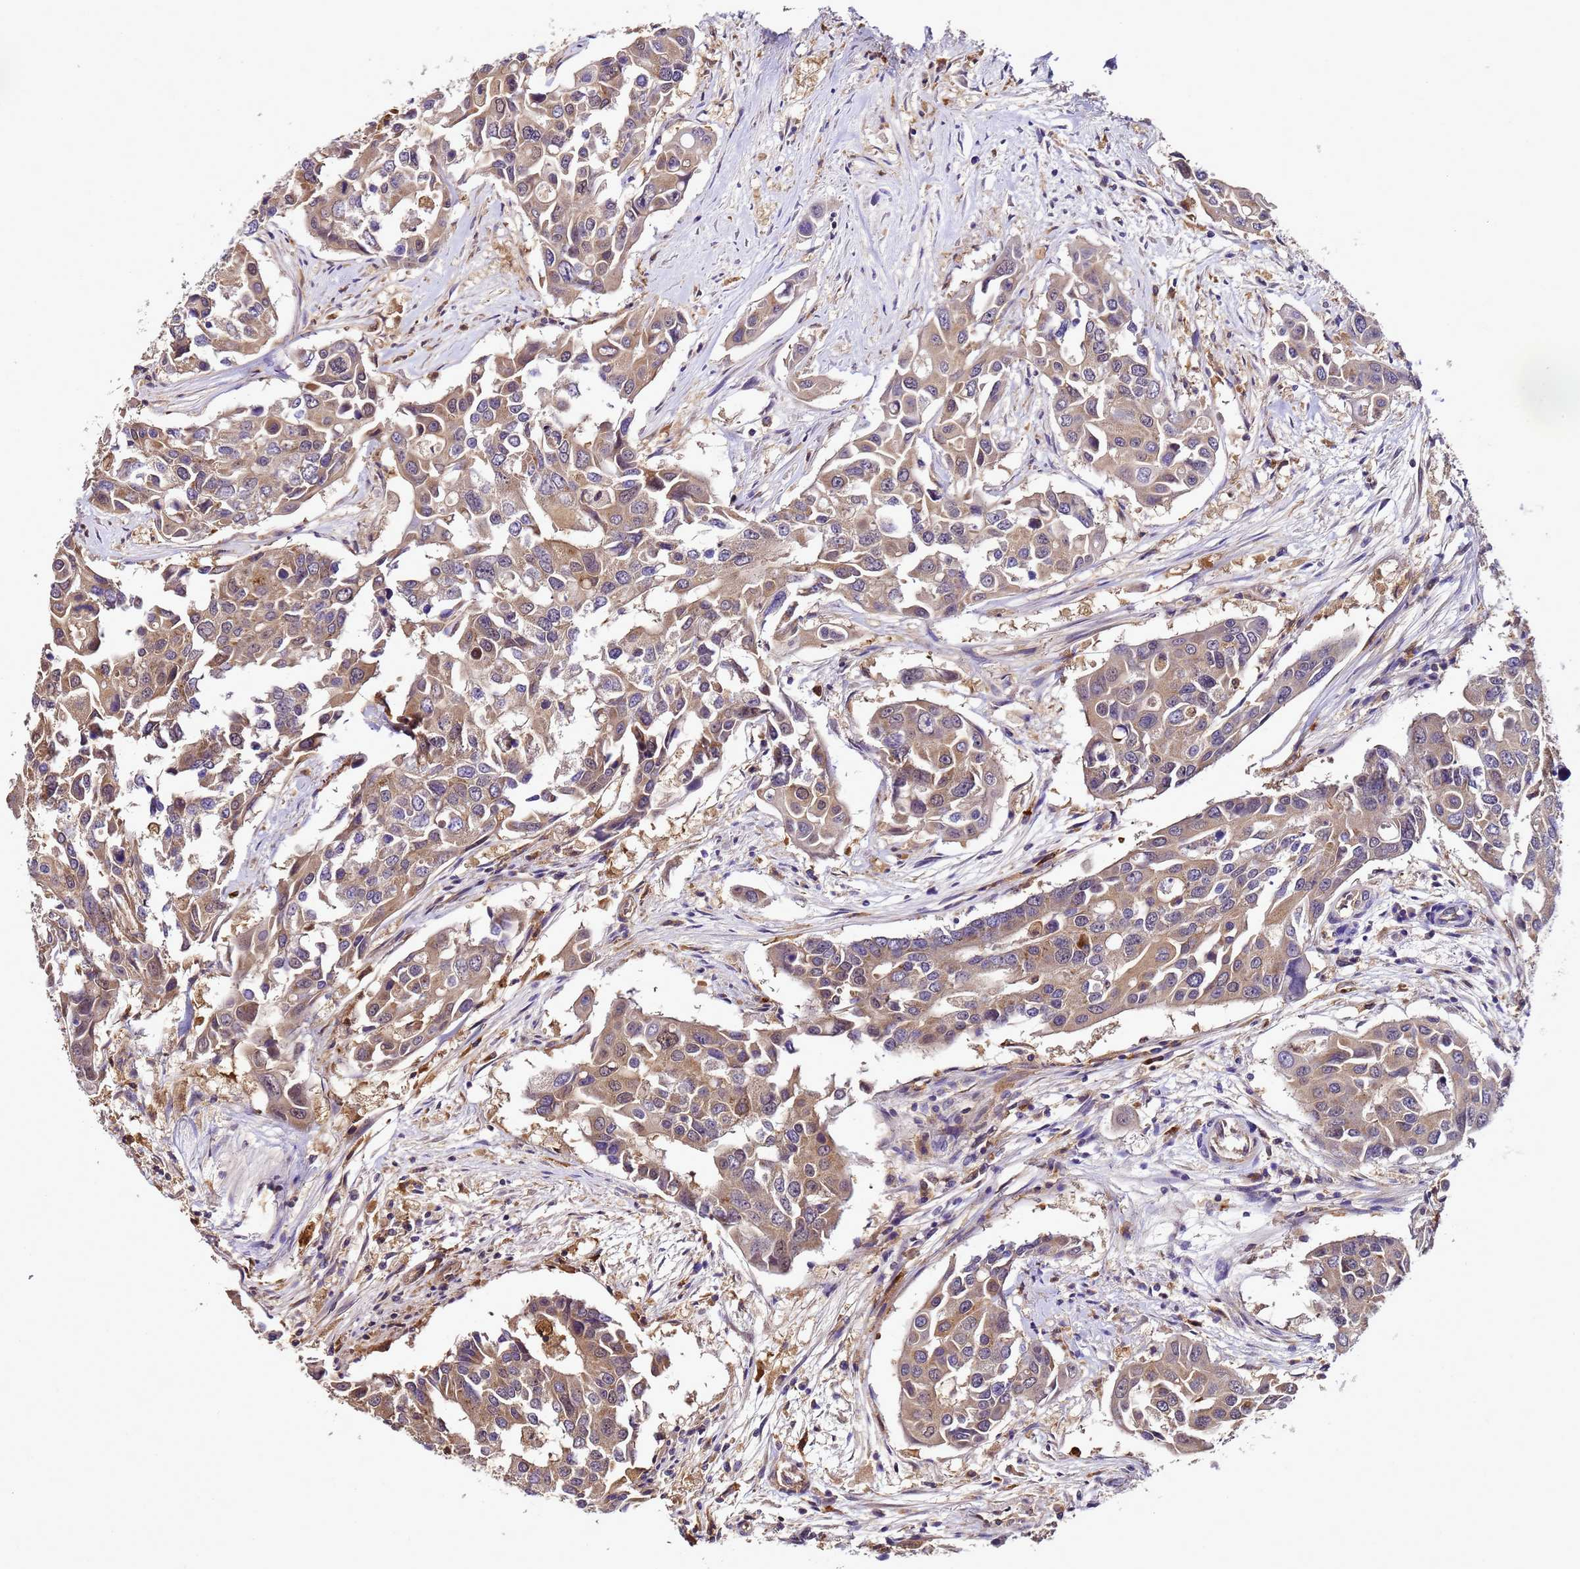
{"staining": {"intensity": "moderate", "quantity": ">75%", "location": "cytoplasmic/membranous"}, "tissue": "colorectal cancer", "cell_type": "Tumor cells", "image_type": "cancer", "snomed": [{"axis": "morphology", "description": "Adenocarcinoma, NOS"}, {"axis": "topography", "description": "Colon"}], "caption": "Immunohistochemical staining of colorectal adenocarcinoma exhibits medium levels of moderate cytoplasmic/membranous protein expression in approximately >75% of tumor cells.", "gene": "TRABD", "patient": {"sex": "male", "age": 77}}